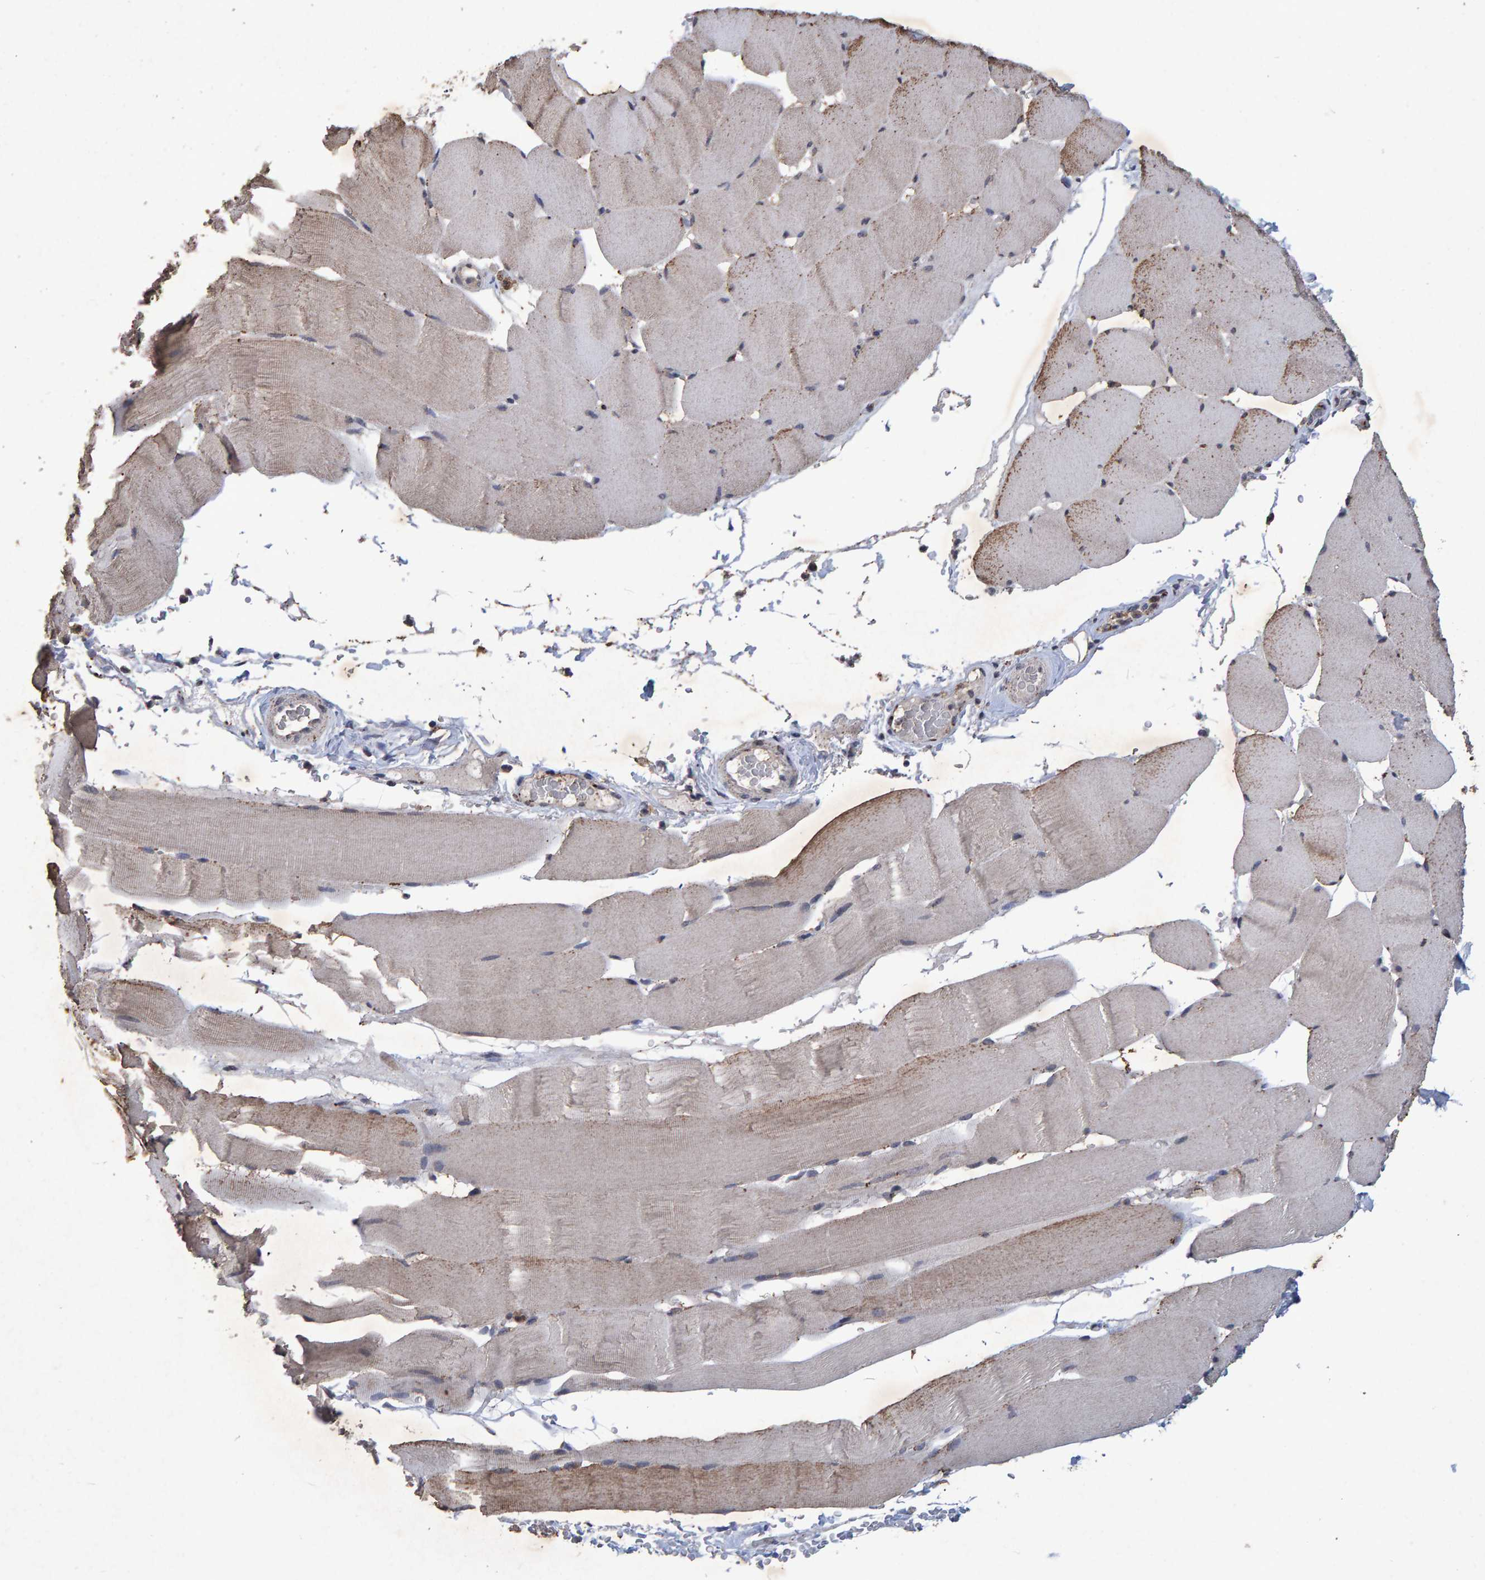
{"staining": {"intensity": "moderate", "quantity": "<25%", "location": "cytoplasmic/membranous"}, "tissue": "skeletal muscle", "cell_type": "Myocytes", "image_type": "normal", "snomed": [{"axis": "morphology", "description": "Normal tissue, NOS"}, {"axis": "topography", "description": "Skeletal muscle"}], "caption": "Myocytes exhibit moderate cytoplasmic/membranous staining in about <25% of cells in benign skeletal muscle.", "gene": "GALC", "patient": {"sex": "male", "age": 62}}